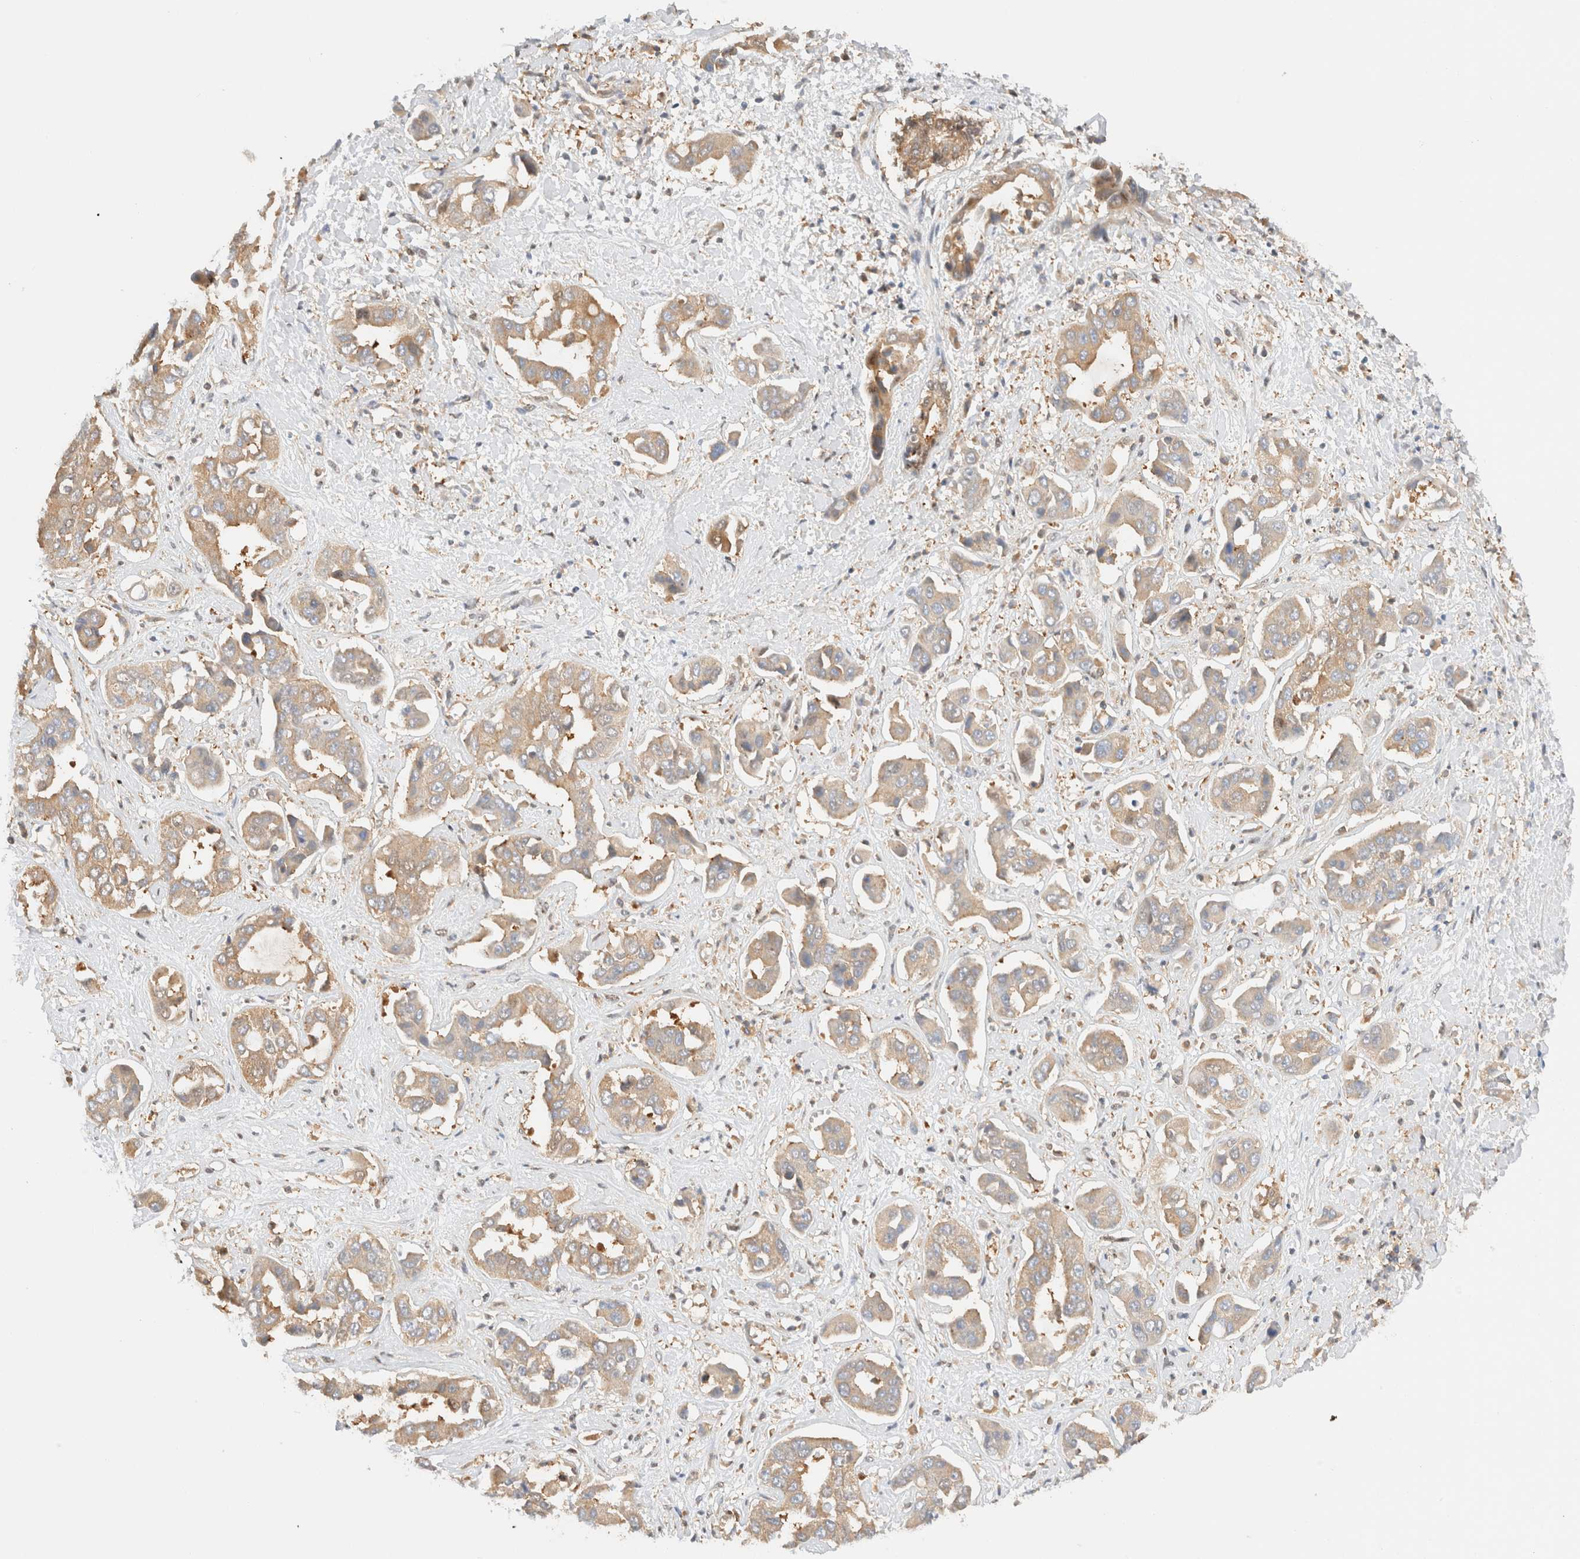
{"staining": {"intensity": "moderate", "quantity": ">75%", "location": "cytoplasmic/membranous"}, "tissue": "liver cancer", "cell_type": "Tumor cells", "image_type": "cancer", "snomed": [{"axis": "morphology", "description": "Cholangiocarcinoma"}, {"axis": "topography", "description": "Liver"}], "caption": "Liver cholangiocarcinoma stained with a brown dye displays moderate cytoplasmic/membranous positive expression in about >75% of tumor cells.", "gene": "RABEP1", "patient": {"sex": "female", "age": 52}}